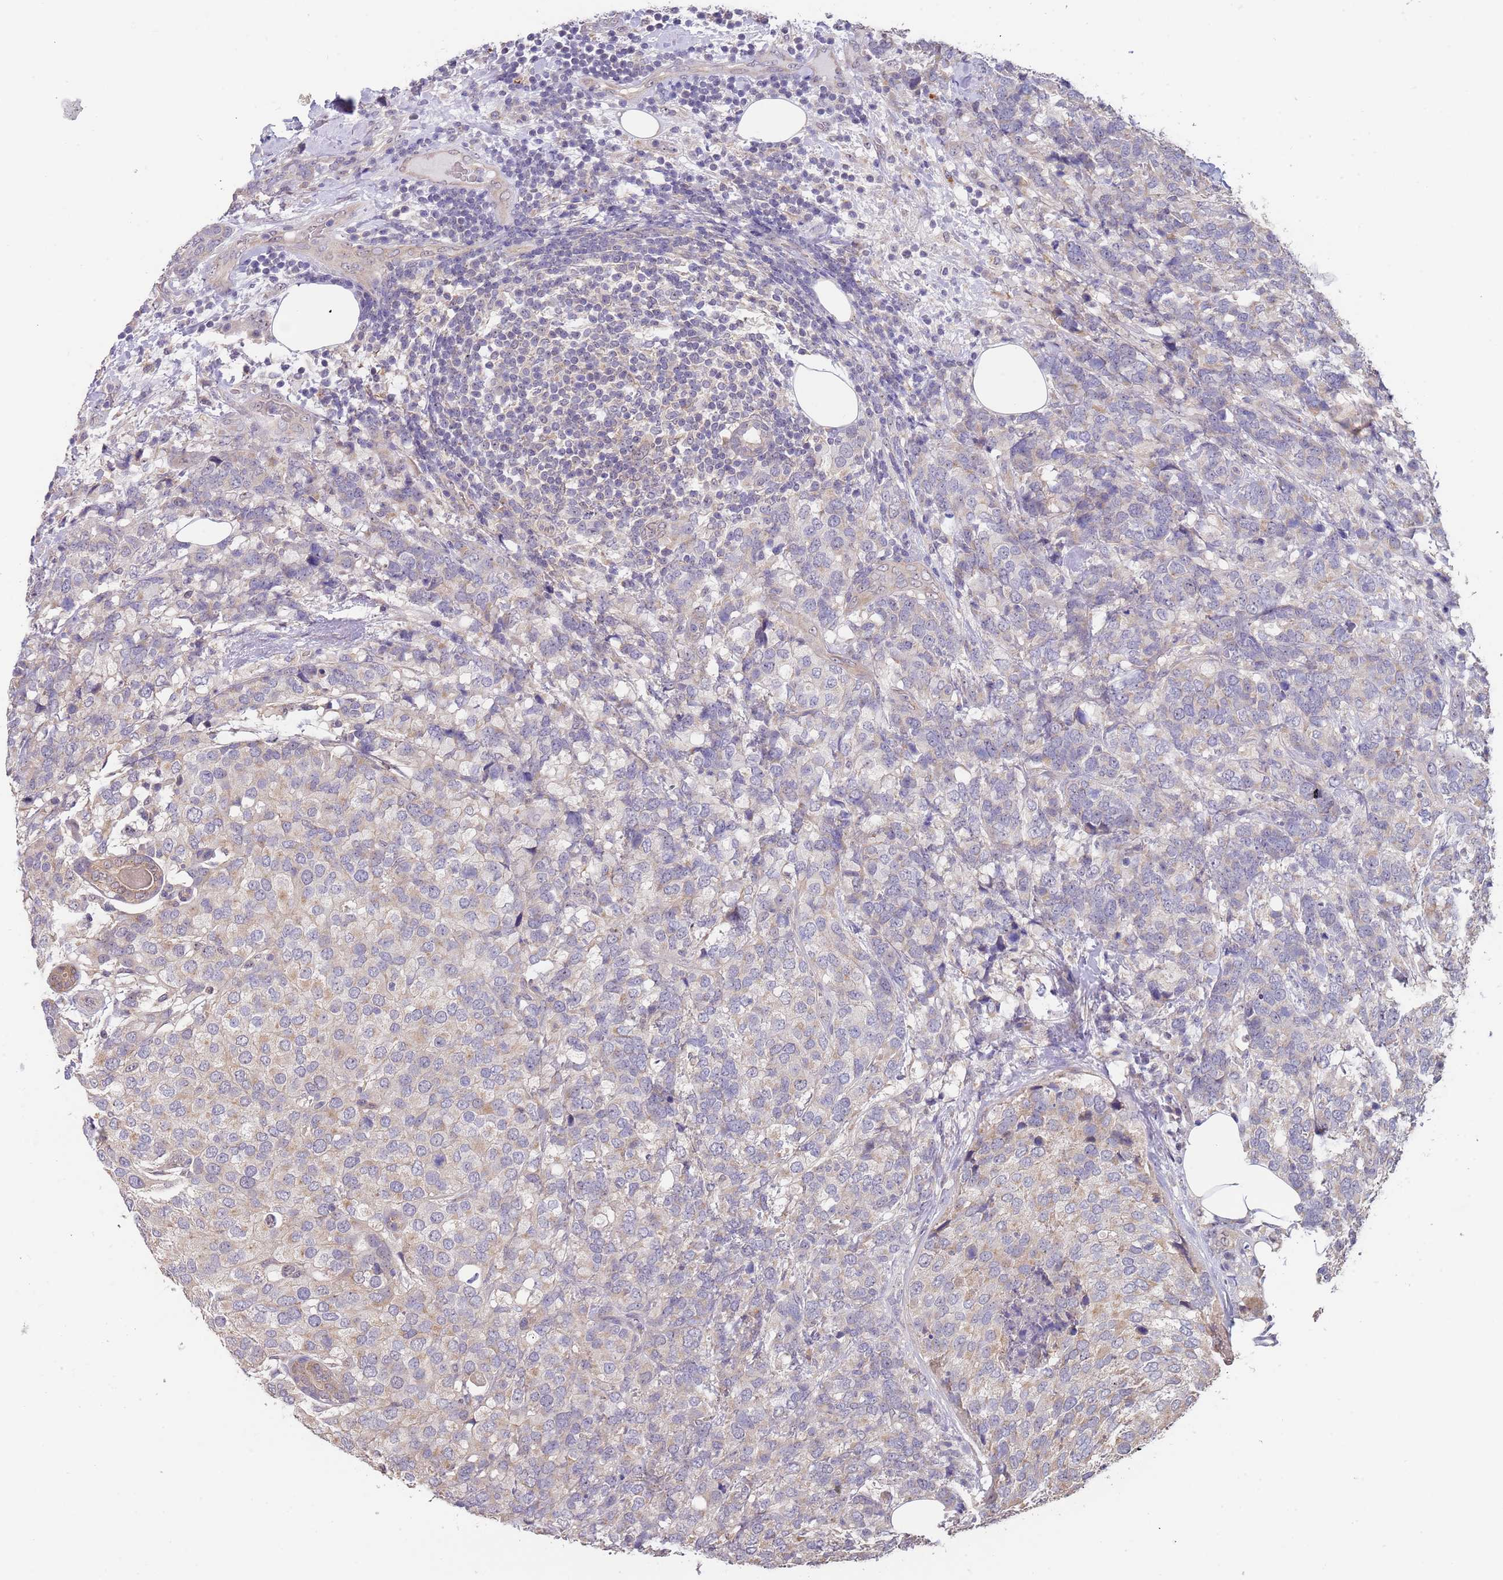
{"staining": {"intensity": "weak", "quantity": "<25%", "location": "cytoplasmic/membranous"}, "tissue": "breast cancer", "cell_type": "Tumor cells", "image_type": "cancer", "snomed": [{"axis": "morphology", "description": "Lobular carcinoma"}, {"axis": "topography", "description": "Breast"}], "caption": "Tumor cells are negative for protein expression in human lobular carcinoma (breast).", "gene": "TMEM64", "patient": {"sex": "female", "age": 59}}